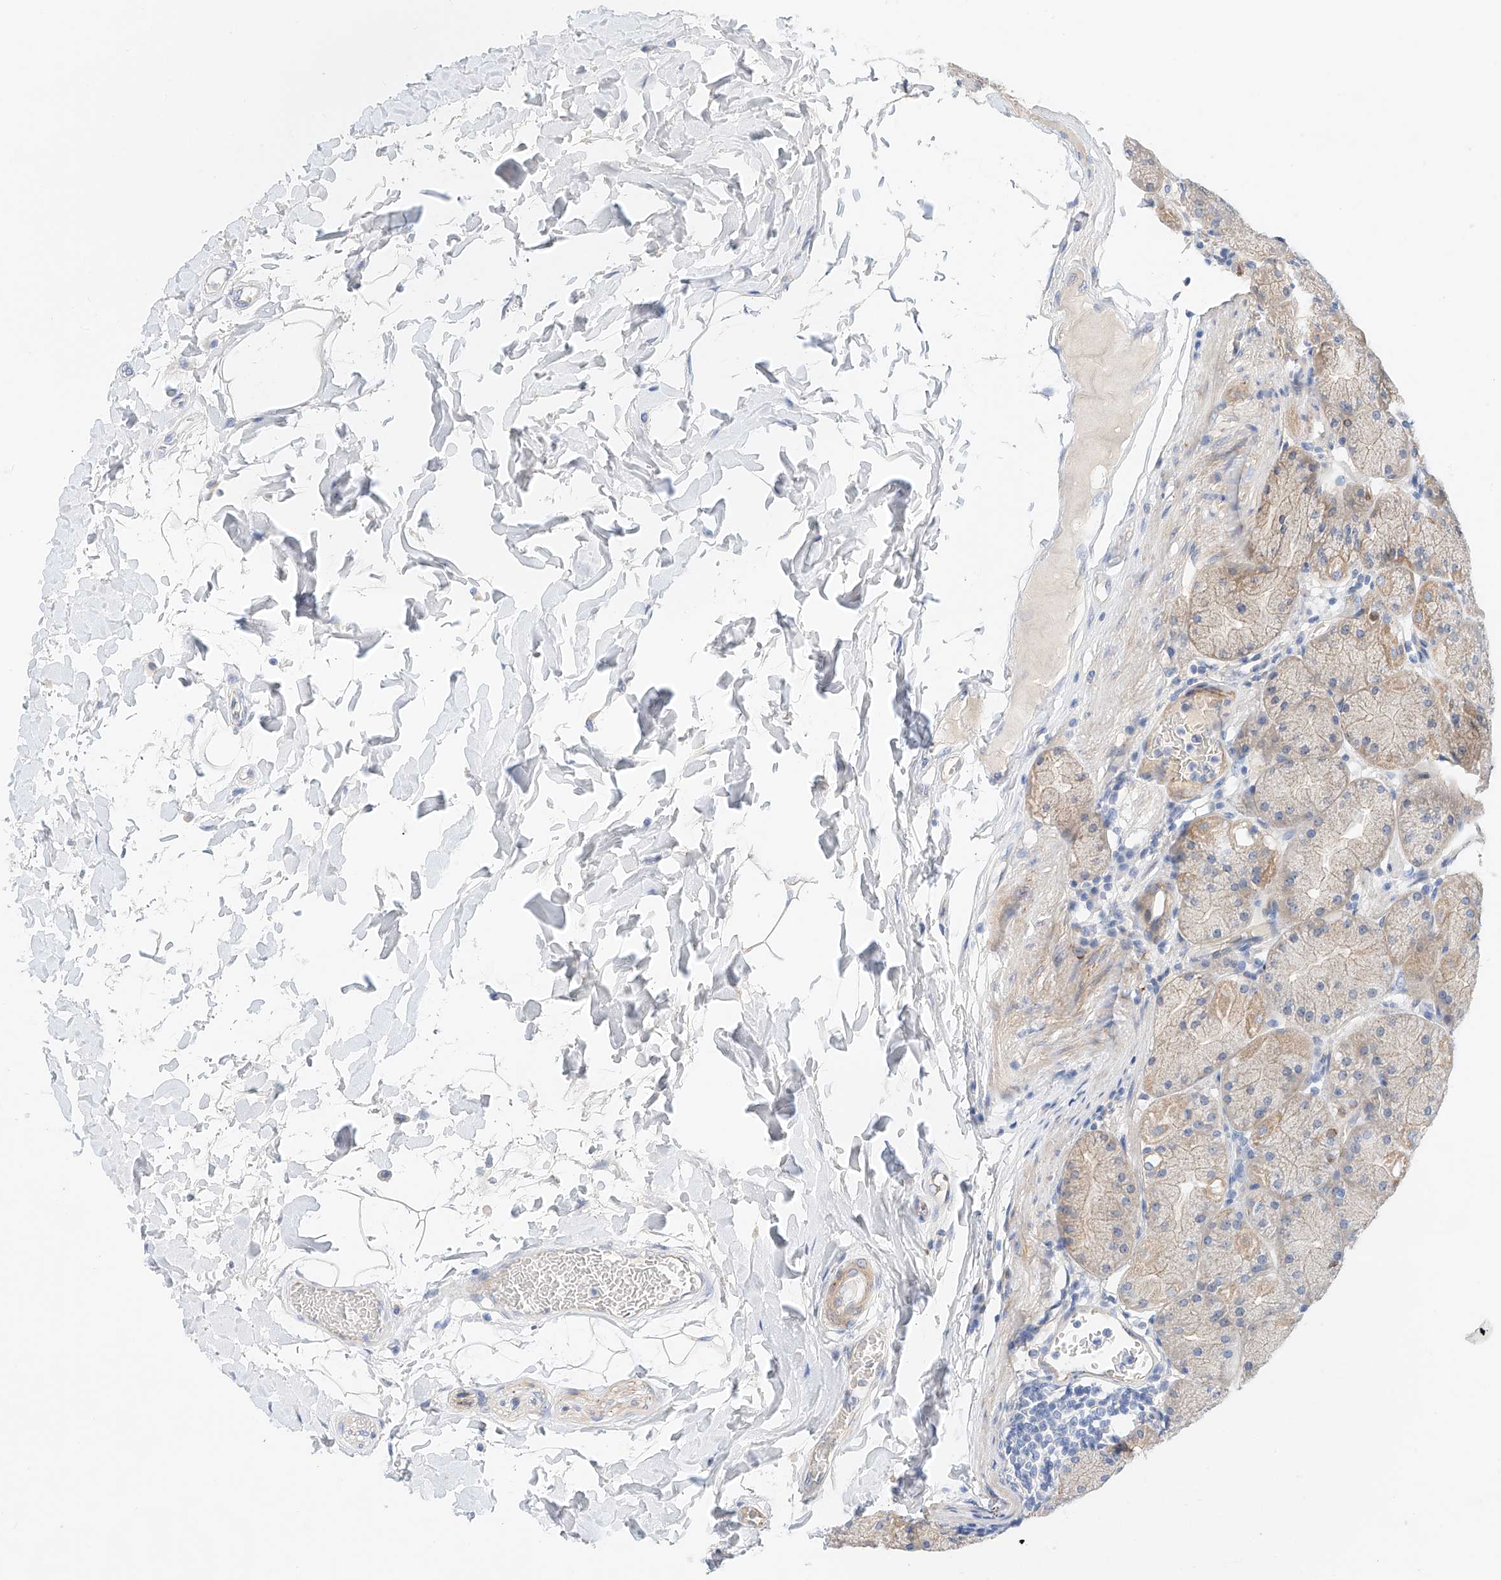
{"staining": {"intensity": "moderate", "quantity": "25%-75%", "location": "cytoplasmic/membranous"}, "tissue": "stomach", "cell_type": "Glandular cells", "image_type": "normal", "snomed": [{"axis": "morphology", "description": "Normal tissue, NOS"}, {"axis": "topography", "description": "Stomach, upper"}], "caption": "Protein staining by immunohistochemistry (IHC) shows moderate cytoplasmic/membranous positivity in approximately 25%-75% of glandular cells in unremarkable stomach.", "gene": "SBSPON", "patient": {"sex": "female", "age": 56}}